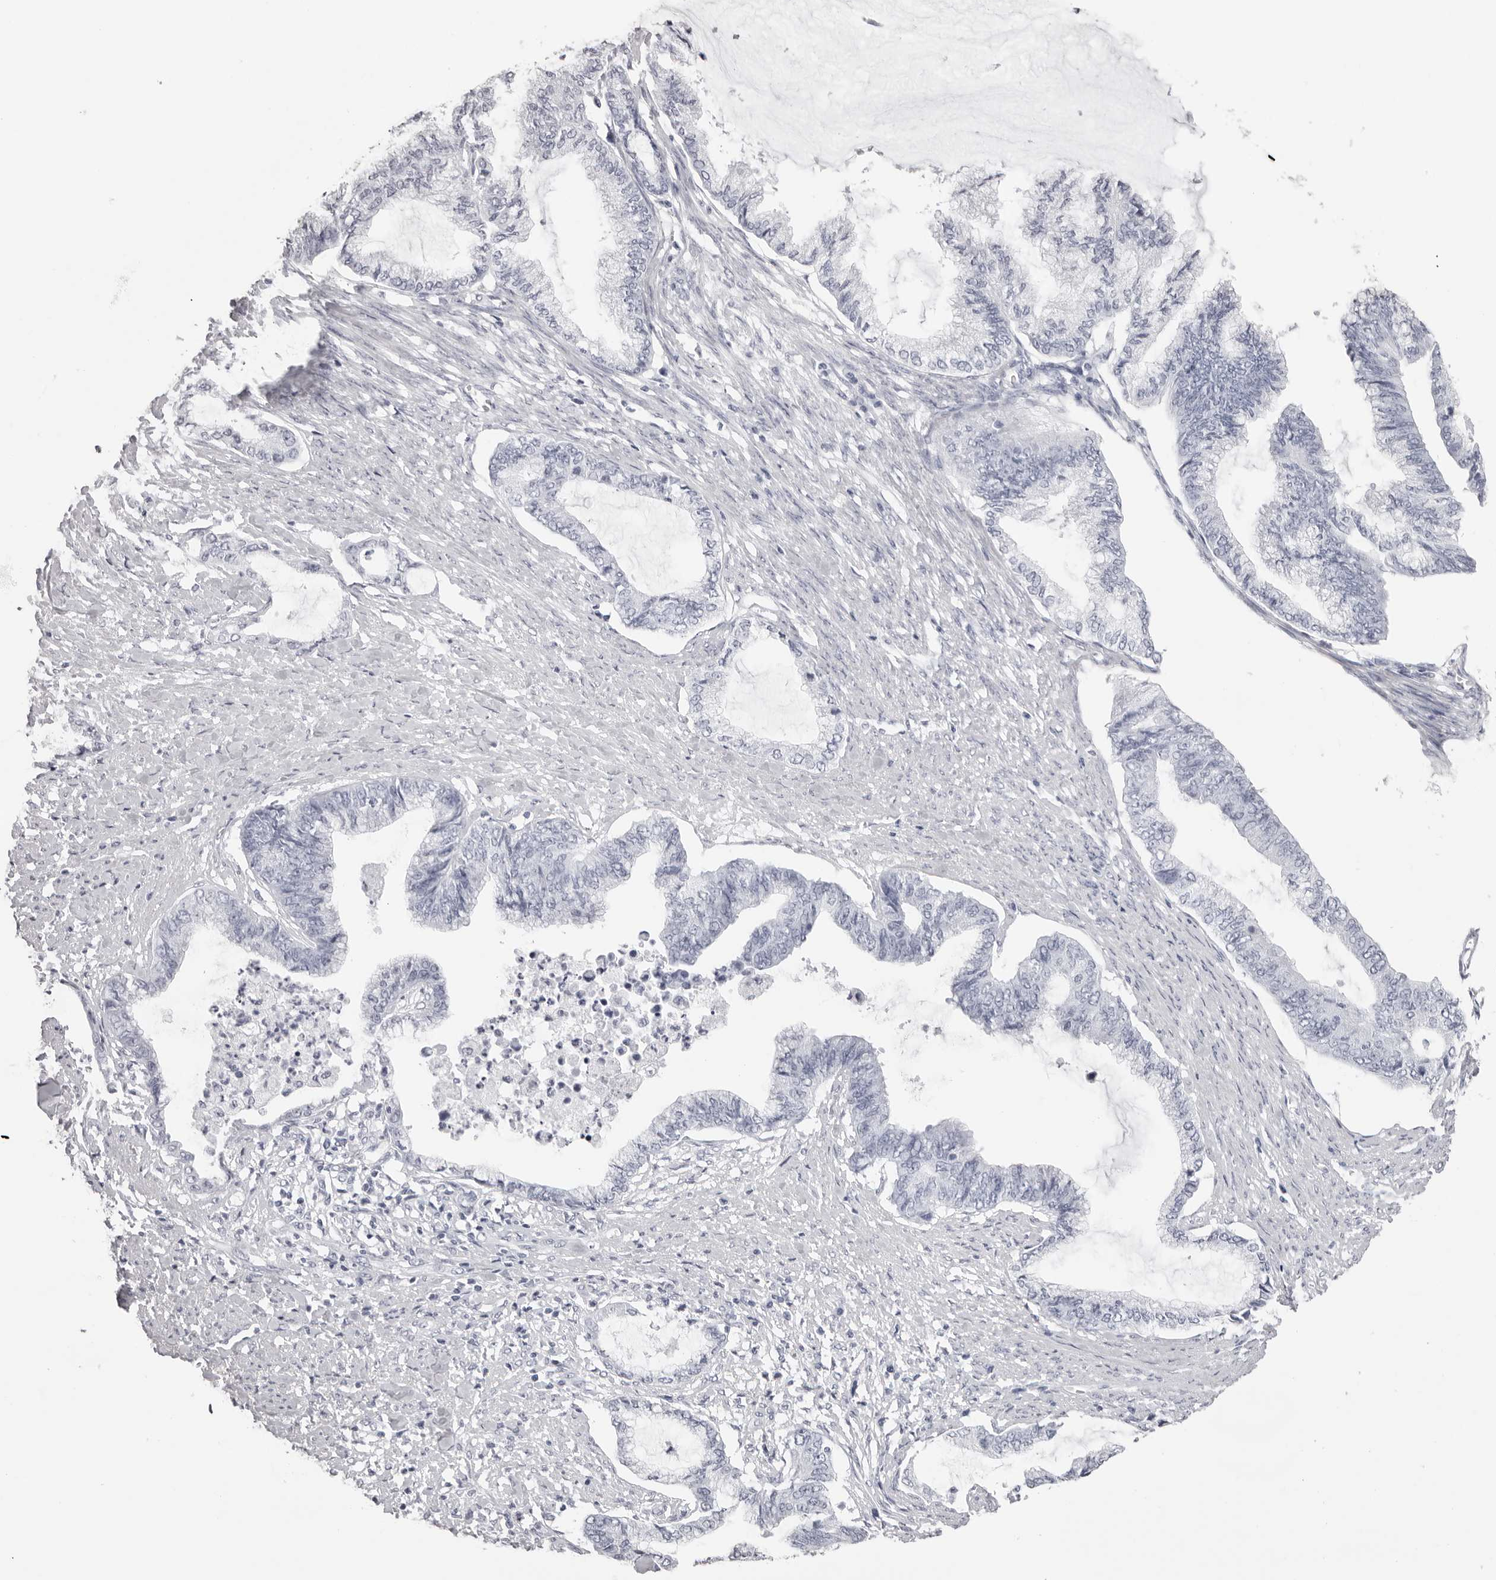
{"staining": {"intensity": "negative", "quantity": "none", "location": "none"}, "tissue": "endometrial cancer", "cell_type": "Tumor cells", "image_type": "cancer", "snomed": [{"axis": "morphology", "description": "Adenocarcinoma, NOS"}, {"axis": "topography", "description": "Endometrium"}], "caption": "Image shows no significant protein positivity in tumor cells of adenocarcinoma (endometrial).", "gene": "RHO", "patient": {"sex": "female", "age": 86}}